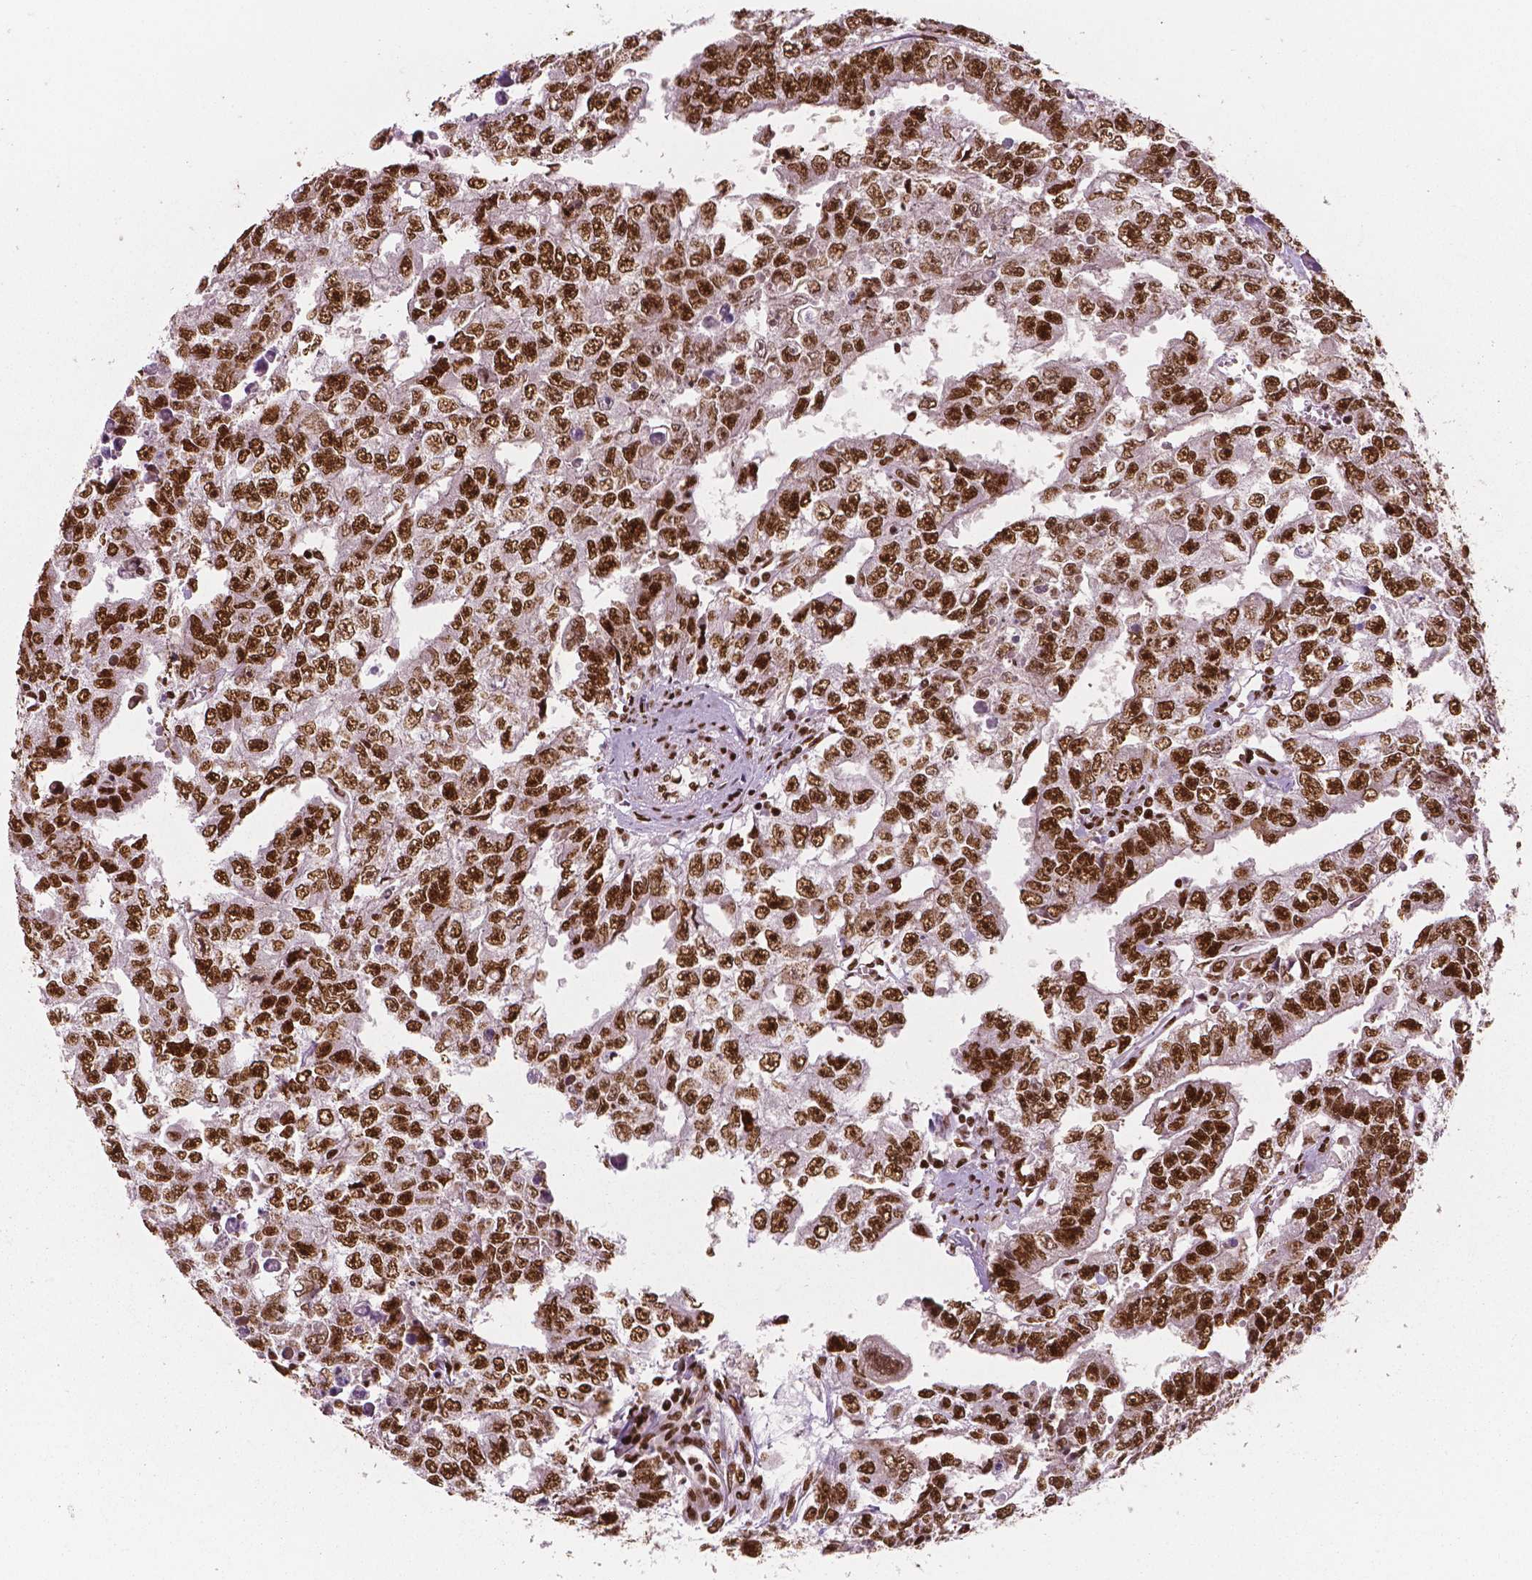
{"staining": {"intensity": "strong", "quantity": ">75%", "location": "nuclear"}, "tissue": "testis cancer", "cell_type": "Tumor cells", "image_type": "cancer", "snomed": [{"axis": "morphology", "description": "Carcinoma, Embryonal, NOS"}, {"axis": "morphology", "description": "Teratoma, malignant, NOS"}, {"axis": "topography", "description": "Testis"}], "caption": "Strong nuclear staining is identified in about >75% of tumor cells in testis cancer.", "gene": "BRD4", "patient": {"sex": "male", "age": 24}}